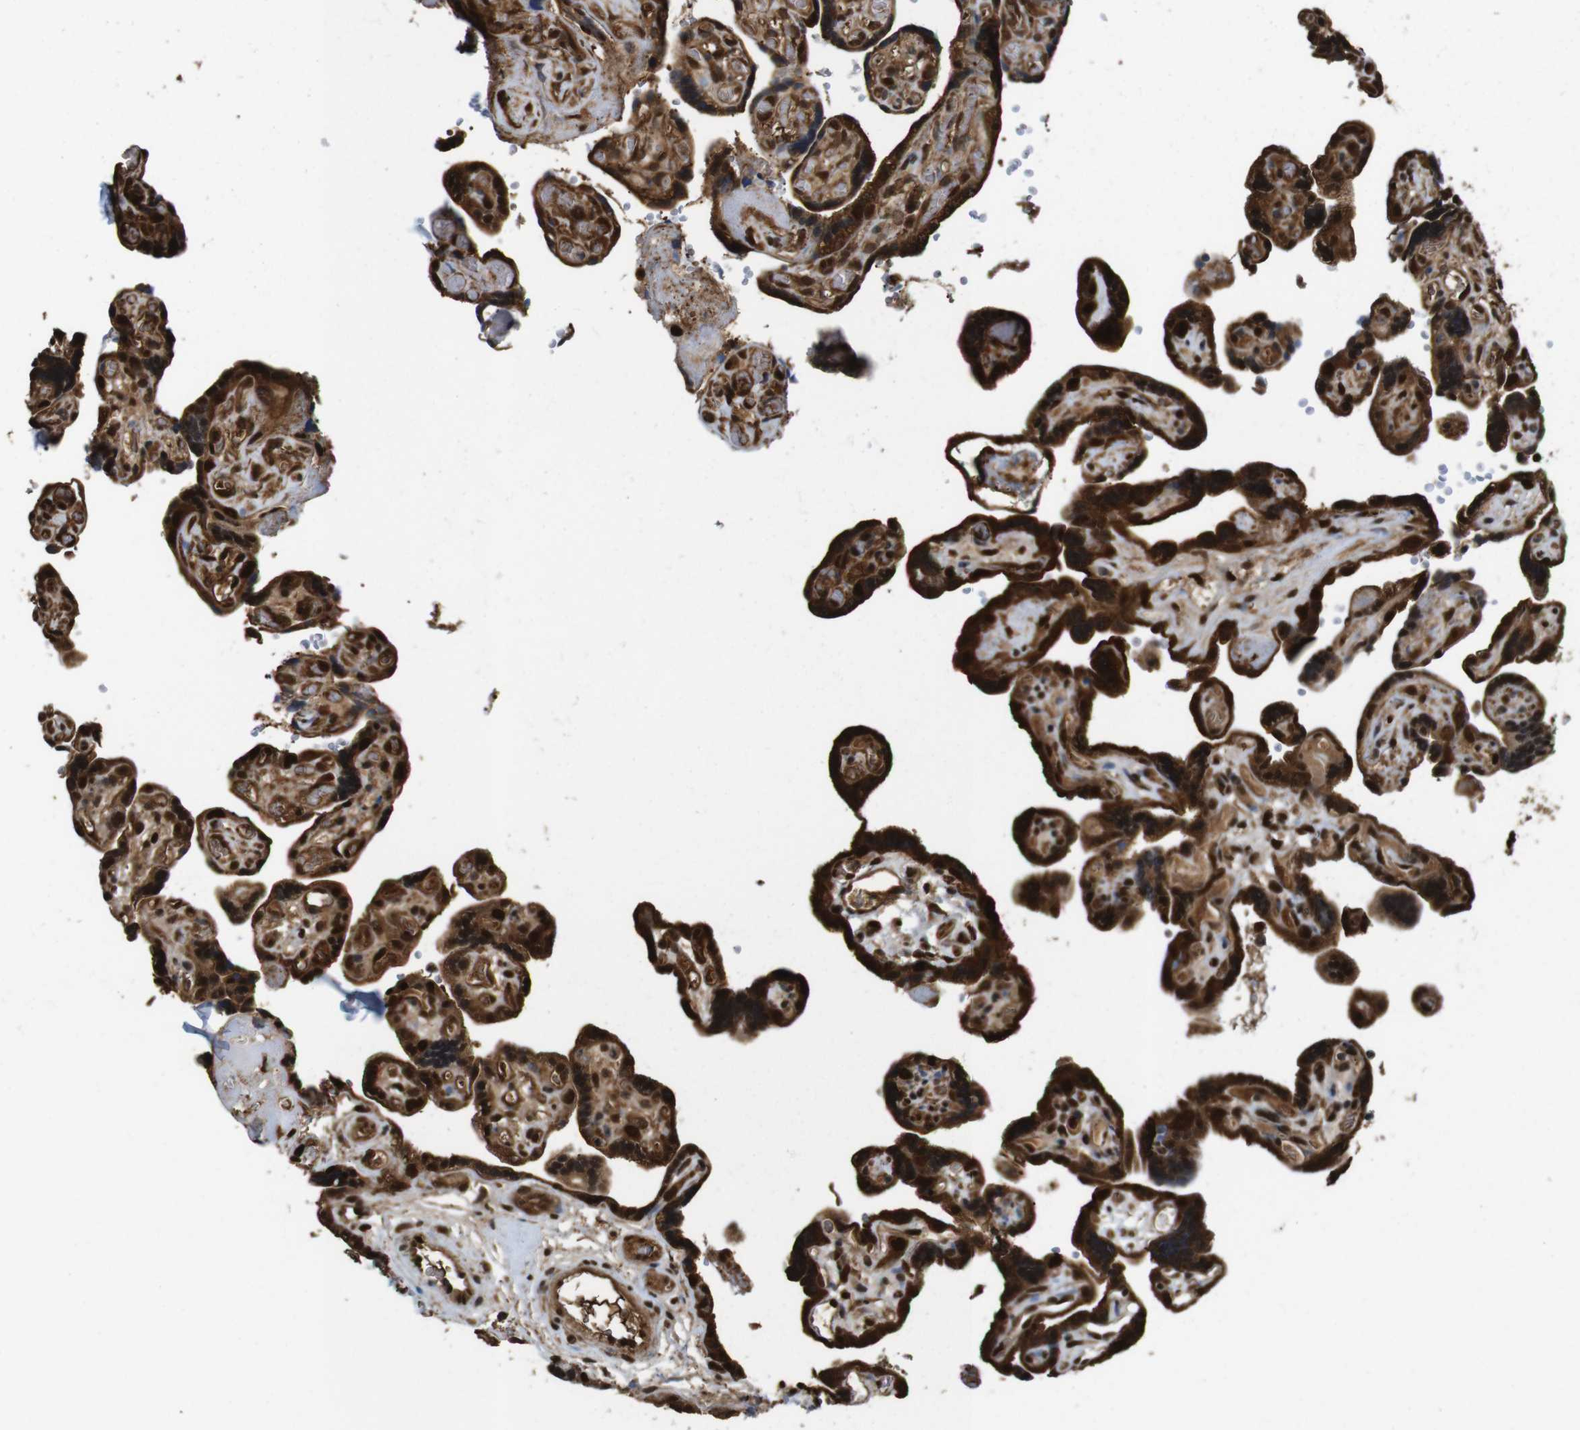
{"staining": {"intensity": "strong", "quantity": ">75%", "location": "cytoplasmic/membranous,nuclear"}, "tissue": "placenta", "cell_type": "Decidual cells", "image_type": "normal", "snomed": [{"axis": "morphology", "description": "Normal tissue, NOS"}, {"axis": "topography", "description": "Placenta"}], "caption": "IHC (DAB (3,3'-diaminobenzidine)) staining of benign placenta displays strong cytoplasmic/membranous,nuclear protein expression in about >75% of decidual cells.", "gene": "VCP", "patient": {"sex": "female", "age": 30}}